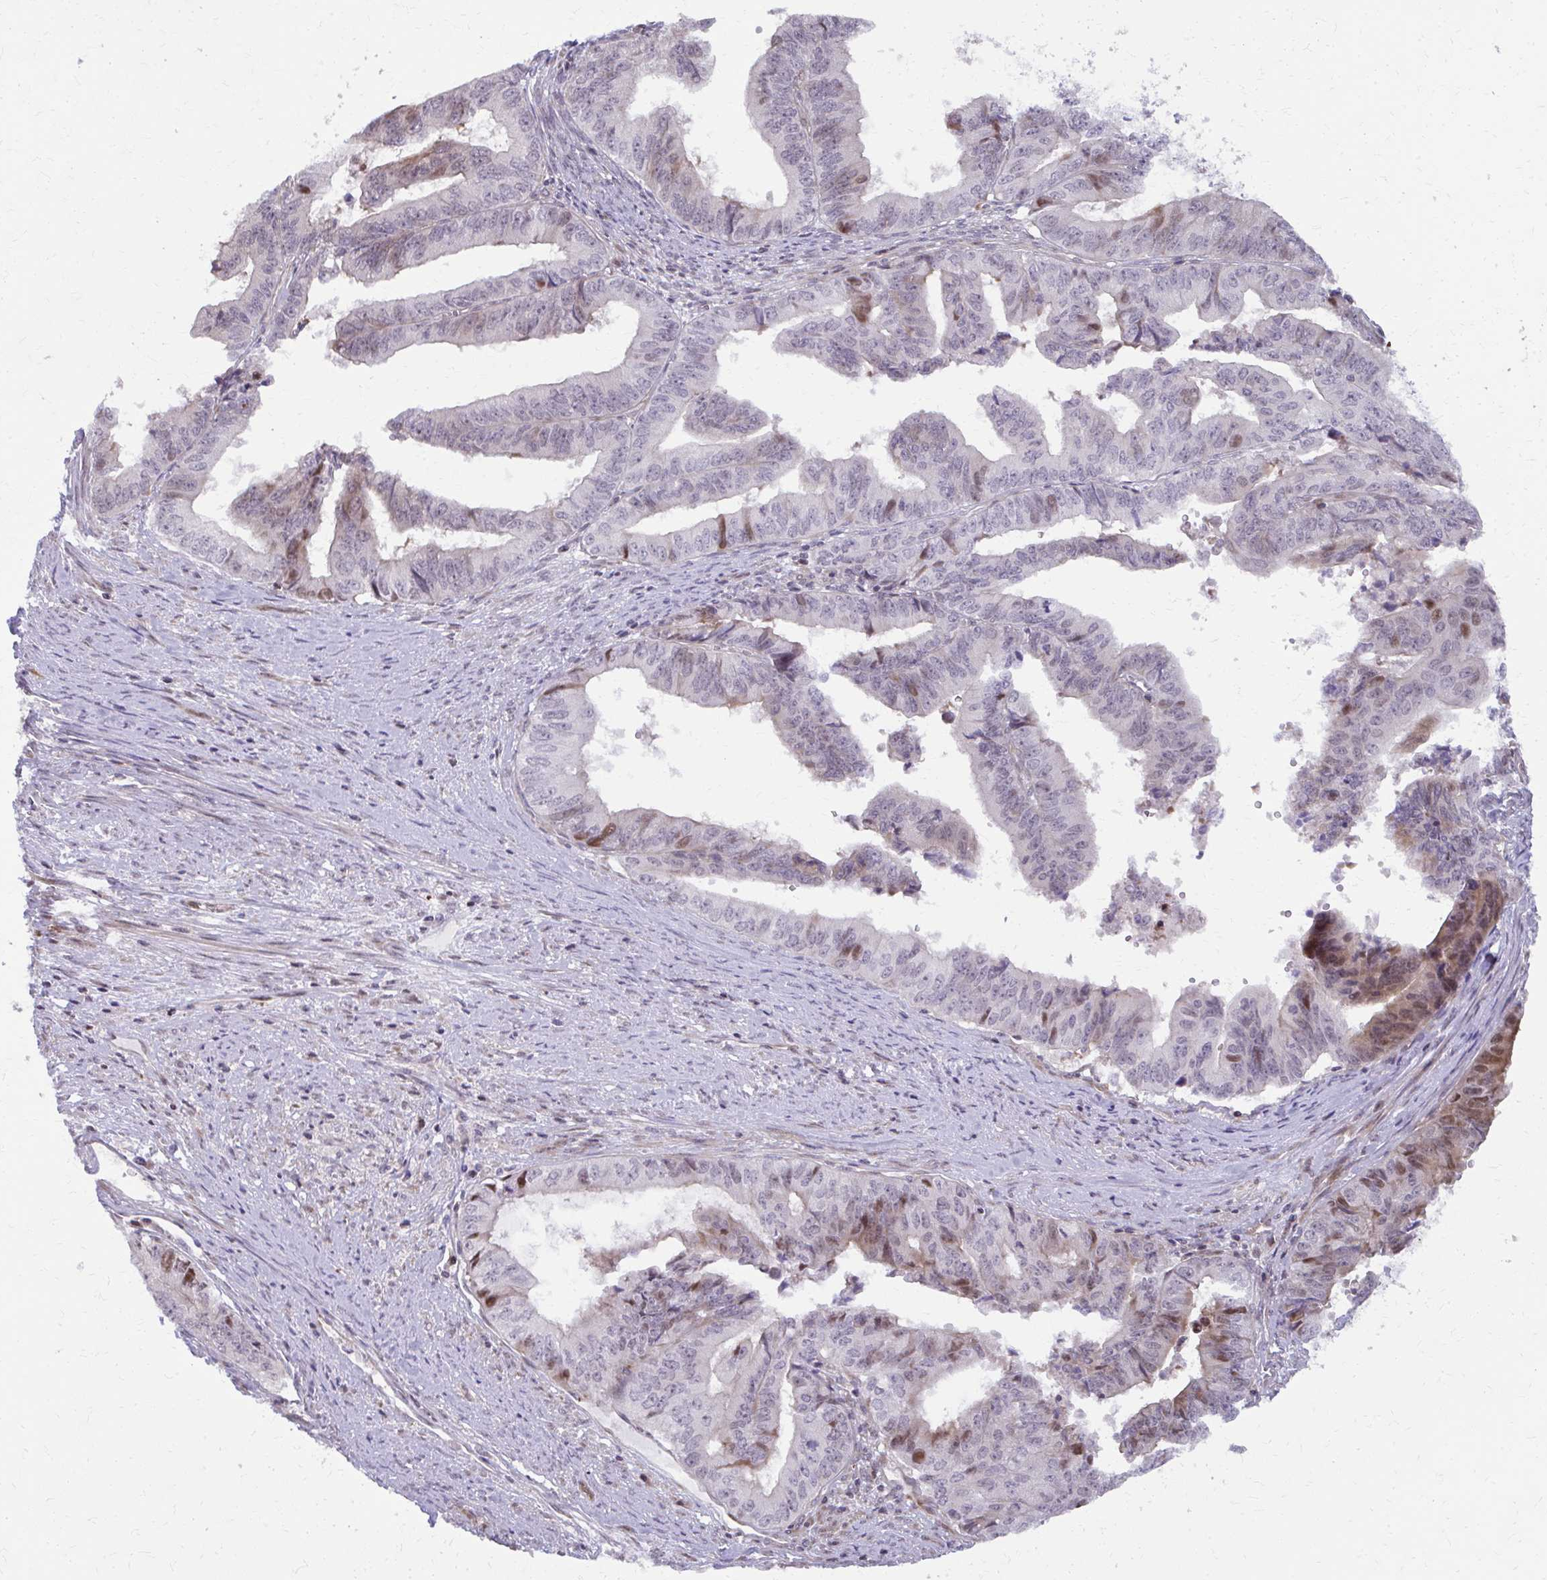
{"staining": {"intensity": "moderate", "quantity": "<25%", "location": "cytoplasmic/membranous,nuclear"}, "tissue": "endometrial cancer", "cell_type": "Tumor cells", "image_type": "cancer", "snomed": [{"axis": "morphology", "description": "Adenocarcinoma, NOS"}, {"axis": "topography", "description": "Endometrium"}], "caption": "Tumor cells reveal low levels of moderate cytoplasmic/membranous and nuclear staining in about <25% of cells in human endometrial adenocarcinoma. (DAB (3,3'-diaminobenzidine) IHC, brown staining for protein, blue staining for nuclei).", "gene": "MAF1", "patient": {"sex": "female", "age": 65}}